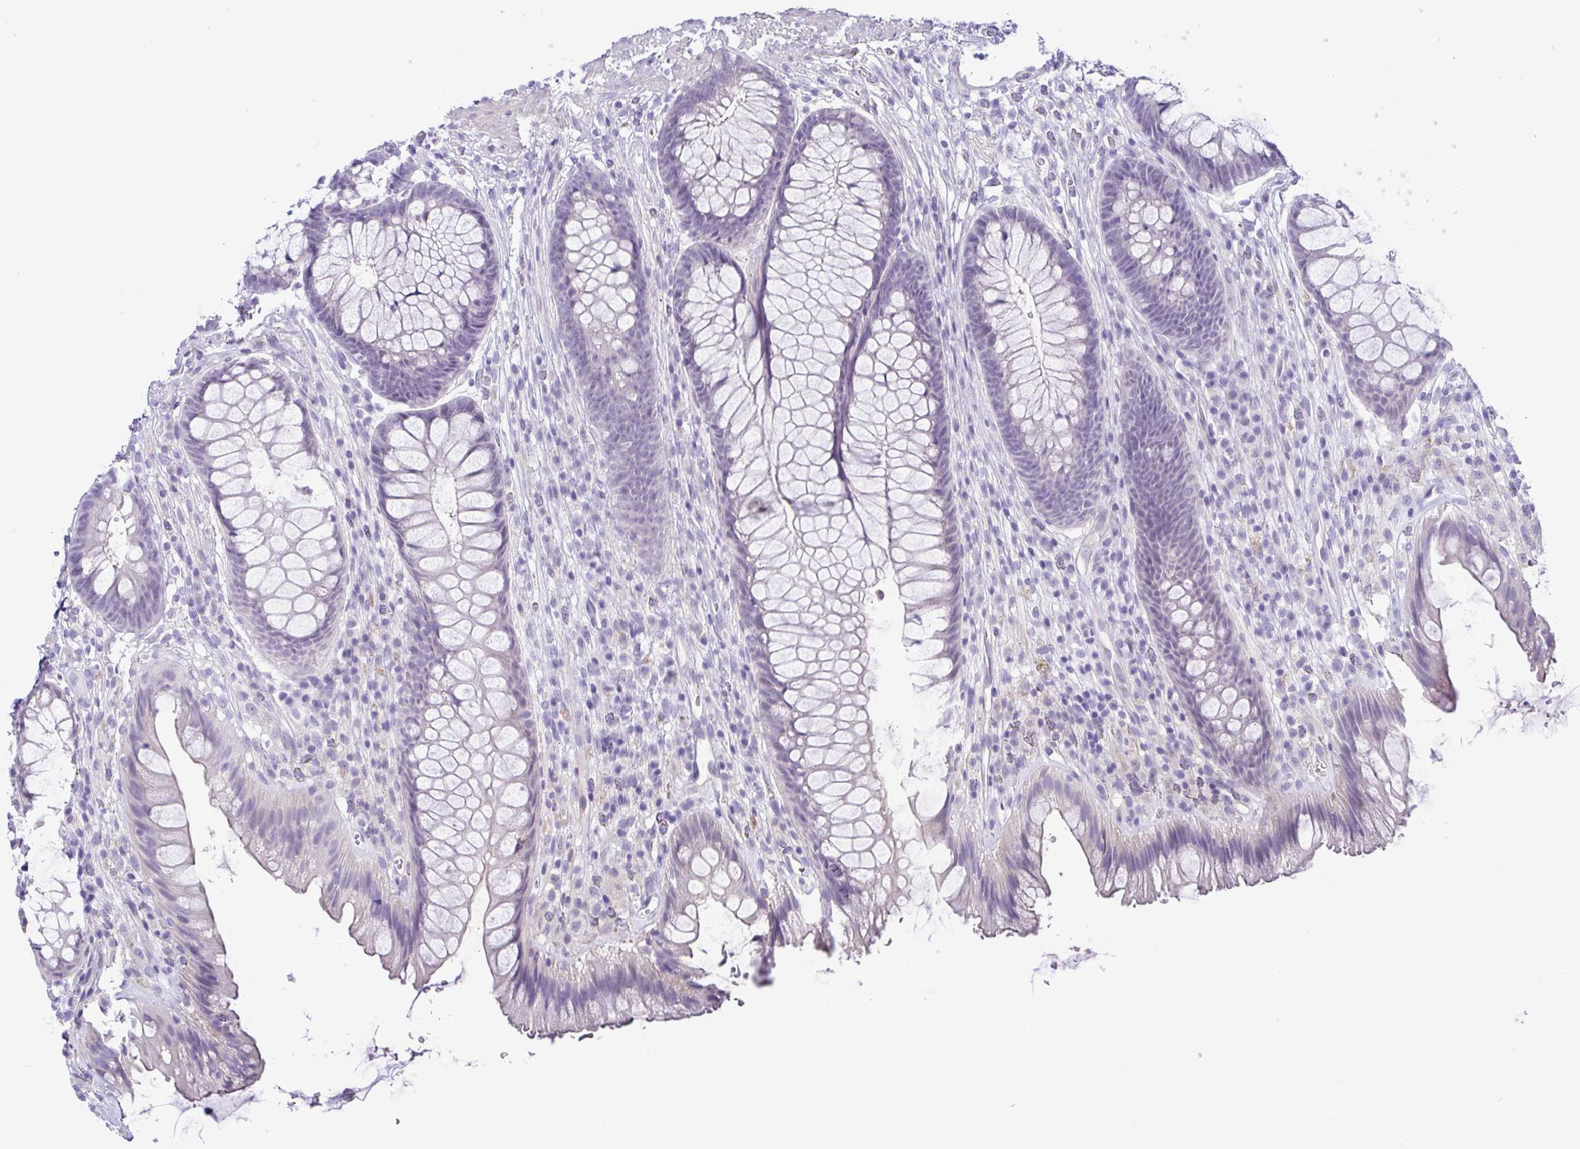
{"staining": {"intensity": "negative", "quantity": "none", "location": "none"}, "tissue": "rectum", "cell_type": "Glandular cells", "image_type": "normal", "snomed": [{"axis": "morphology", "description": "Normal tissue, NOS"}, {"axis": "topography", "description": "Rectum"}], "caption": "This image is of normal rectum stained with IHC to label a protein in brown with the nuclei are counter-stained blue. There is no positivity in glandular cells.", "gene": "TERT", "patient": {"sex": "male", "age": 53}}